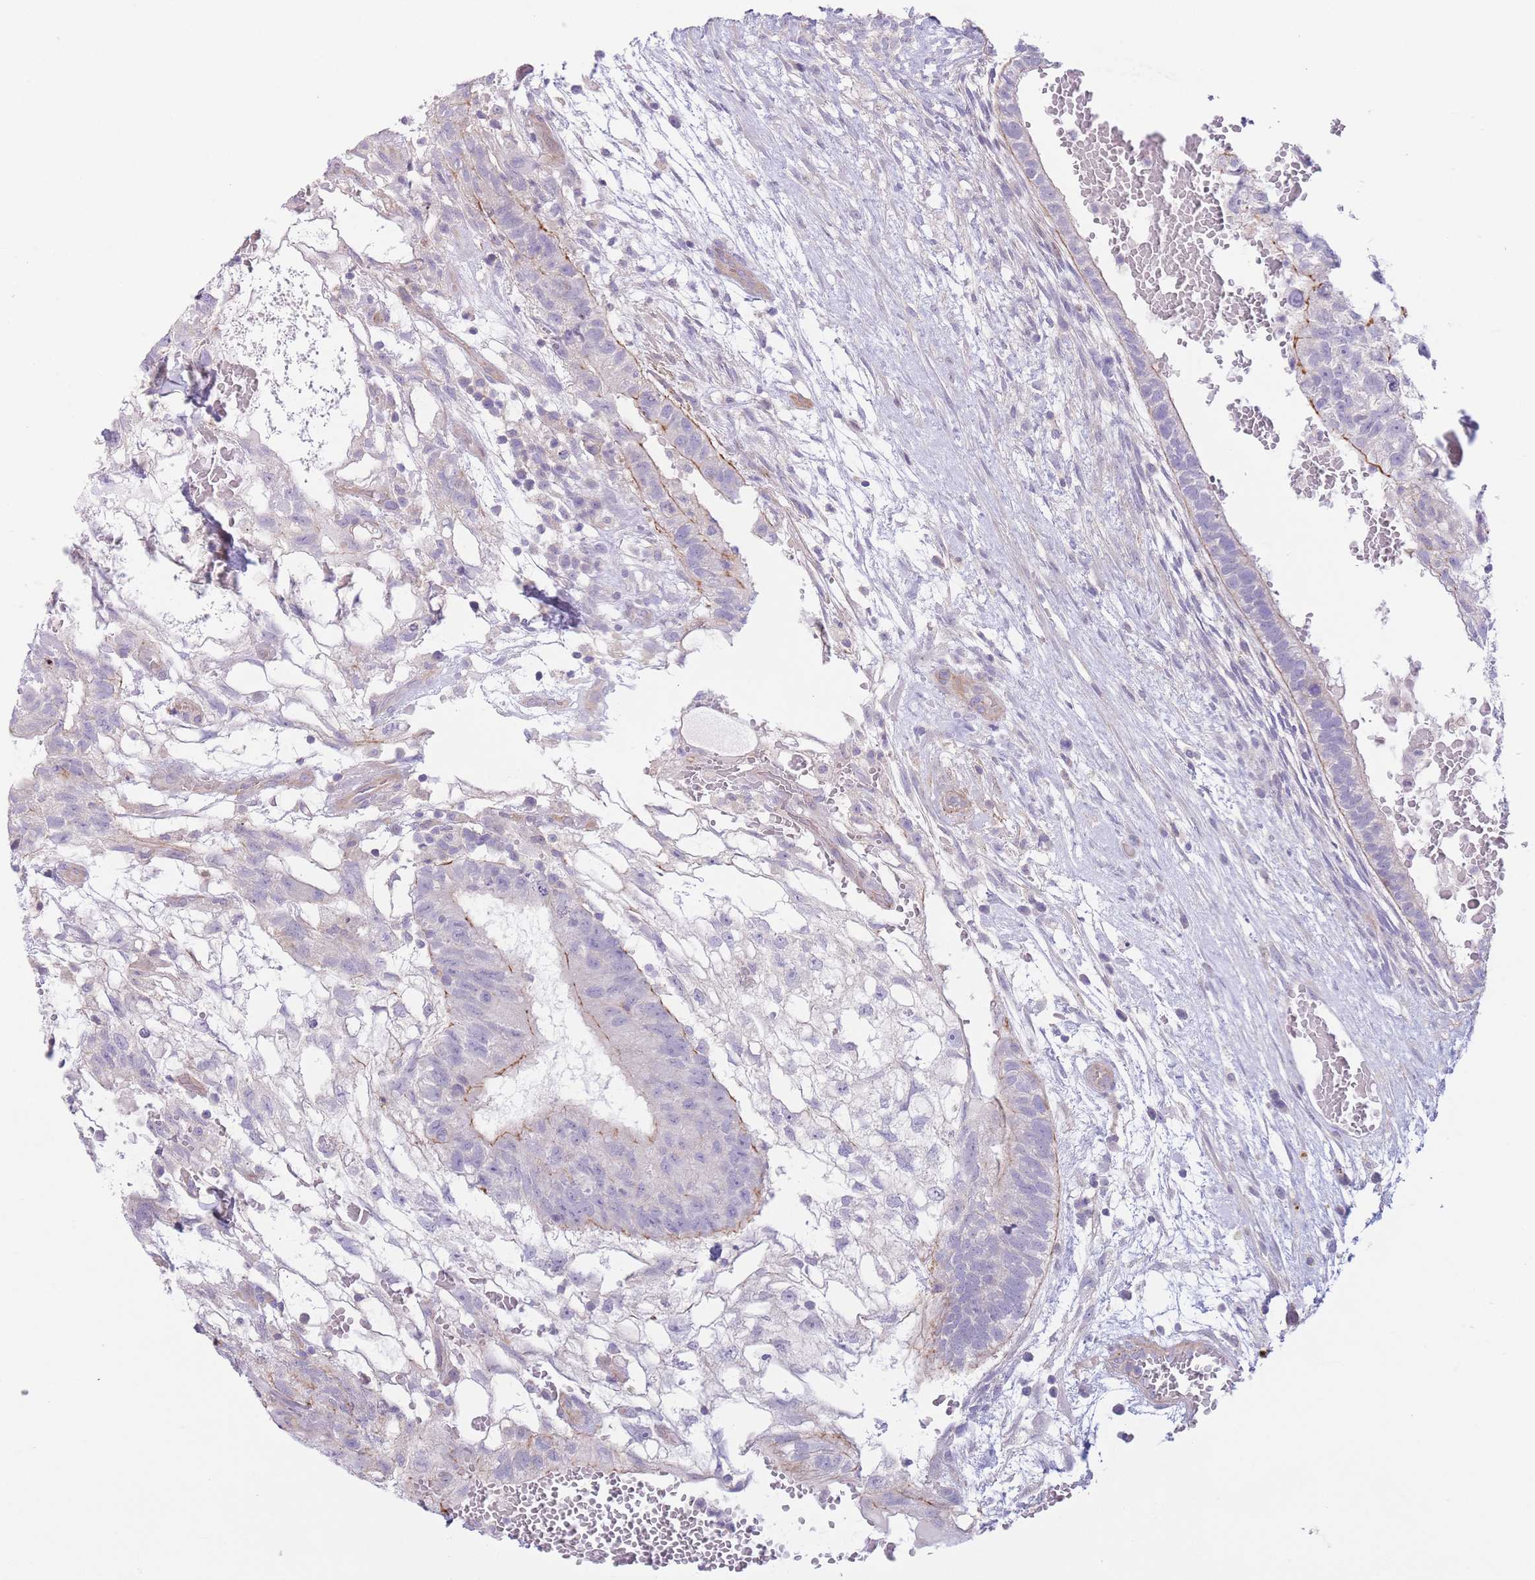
{"staining": {"intensity": "weak", "quantity": "25%-75%", "location": "cytoplasmic/membranous"}, "tissue": "testis cancer", "cell_type": "Tumor cells", "image_type": "cancer", "snomed": [{"axis": "morphology", "description": "Normal tissue, NOS"}, {"axis": "morphology", "description": "Carcinoma, Embryonal, NOS"}, {"axis": "topography", "description": "Testis"}], "caption": "Testis cancer stained with a brown dye exhibits weak cytoplasmic/membranous positive positivity in about 25%-75% of tumor cells.", "gene": "C9orf152", "patient": {"sex": "male", "age": 32}}